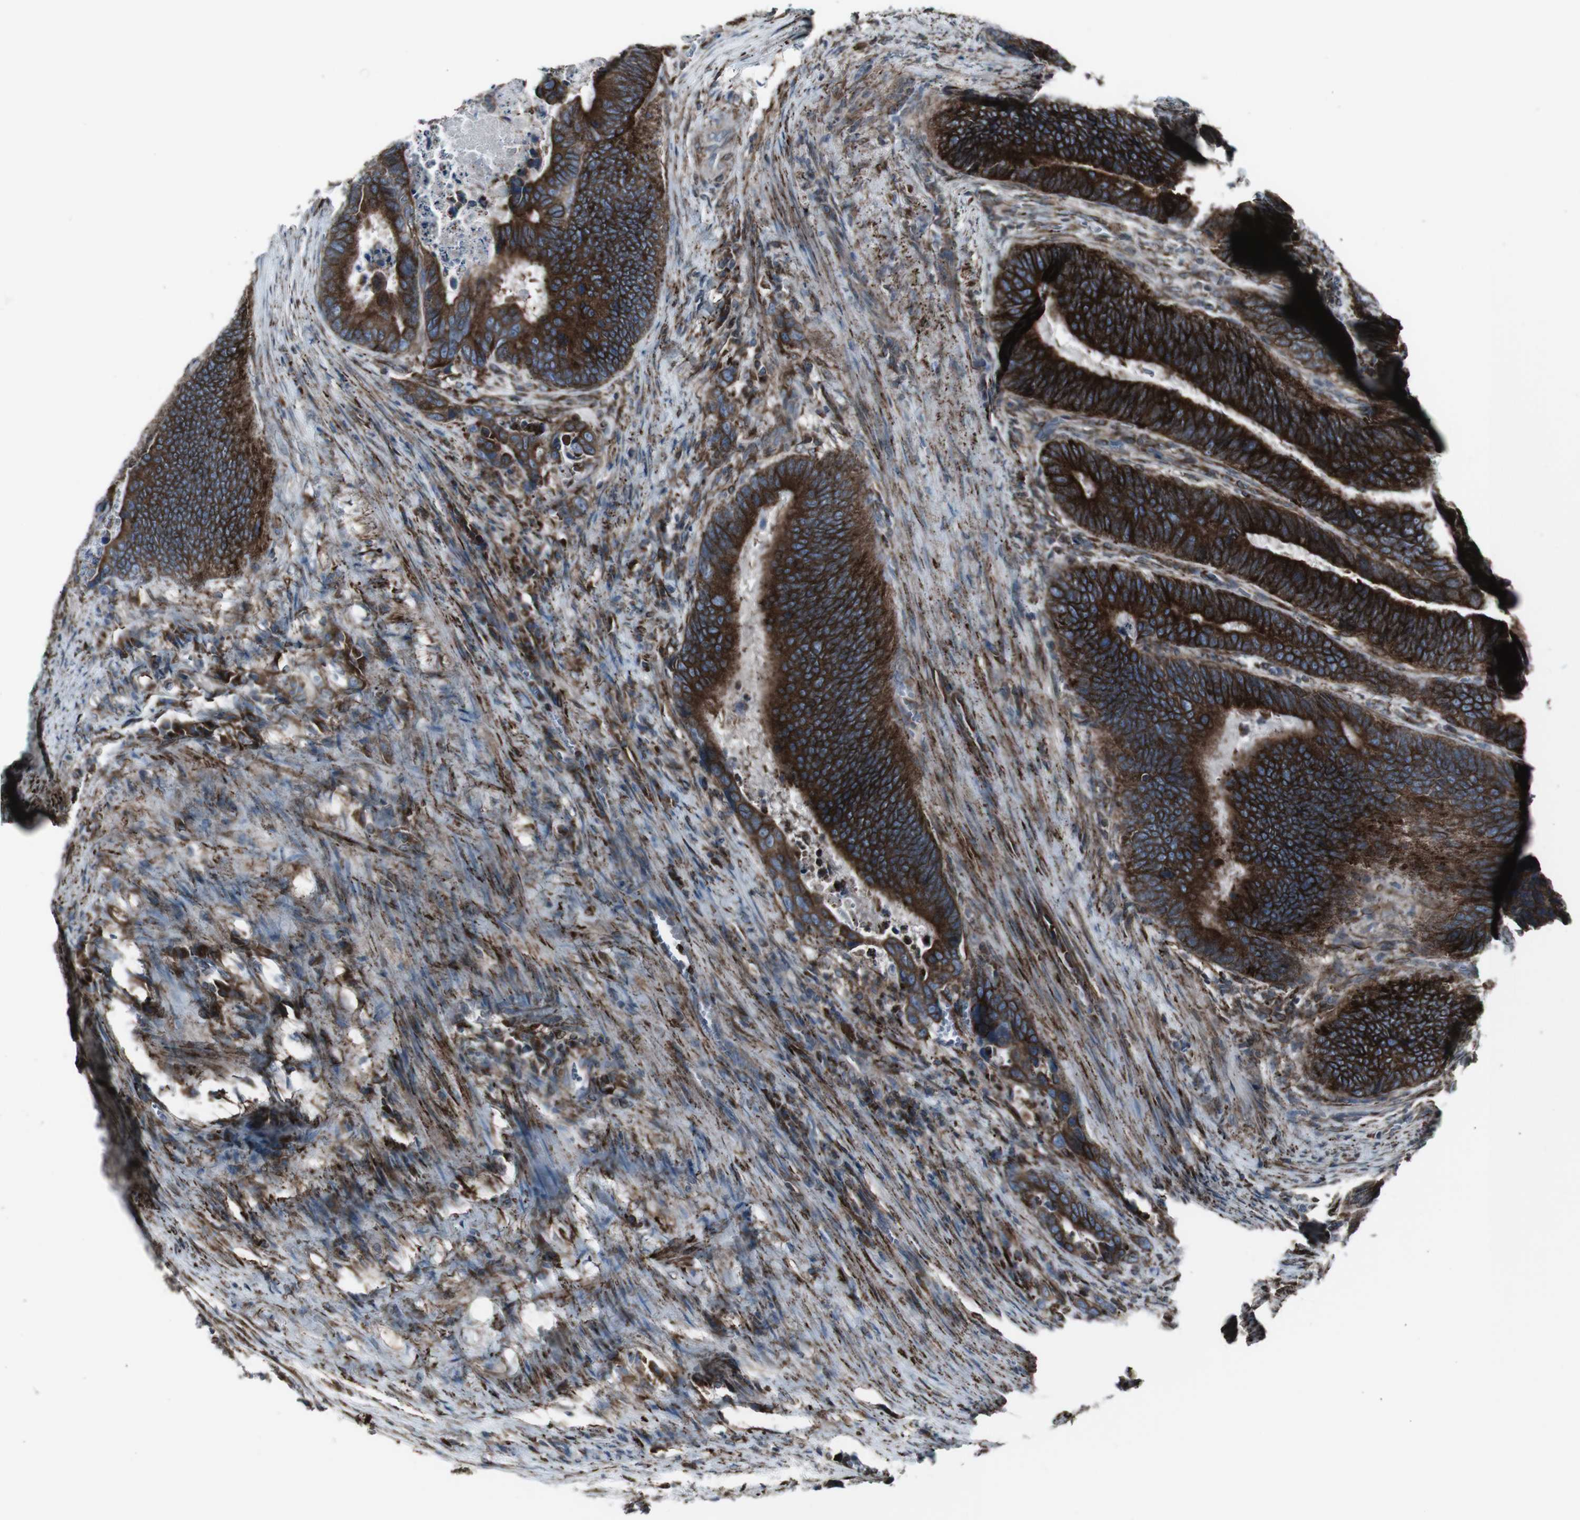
{"staining": {"intensity": "strong", "quantity": ">75%", "location": "cytoplasmic/membranous"}, "tissue": "colorectal cancer", "cell_type": "Tumor cells", "image_type": "cancer", "snomed": [{"axis": "morphology", "description": "Adenocarcinoma, NOS"}, {"axis": "topography", "description": "Colon"}], "caption": "Colorectal cancer (adenocarcinoma) stained with a protein marker displays strong staining in tumor cells.", "gene": "LNPK", "patient": {"sex": "male", "age": 72}}